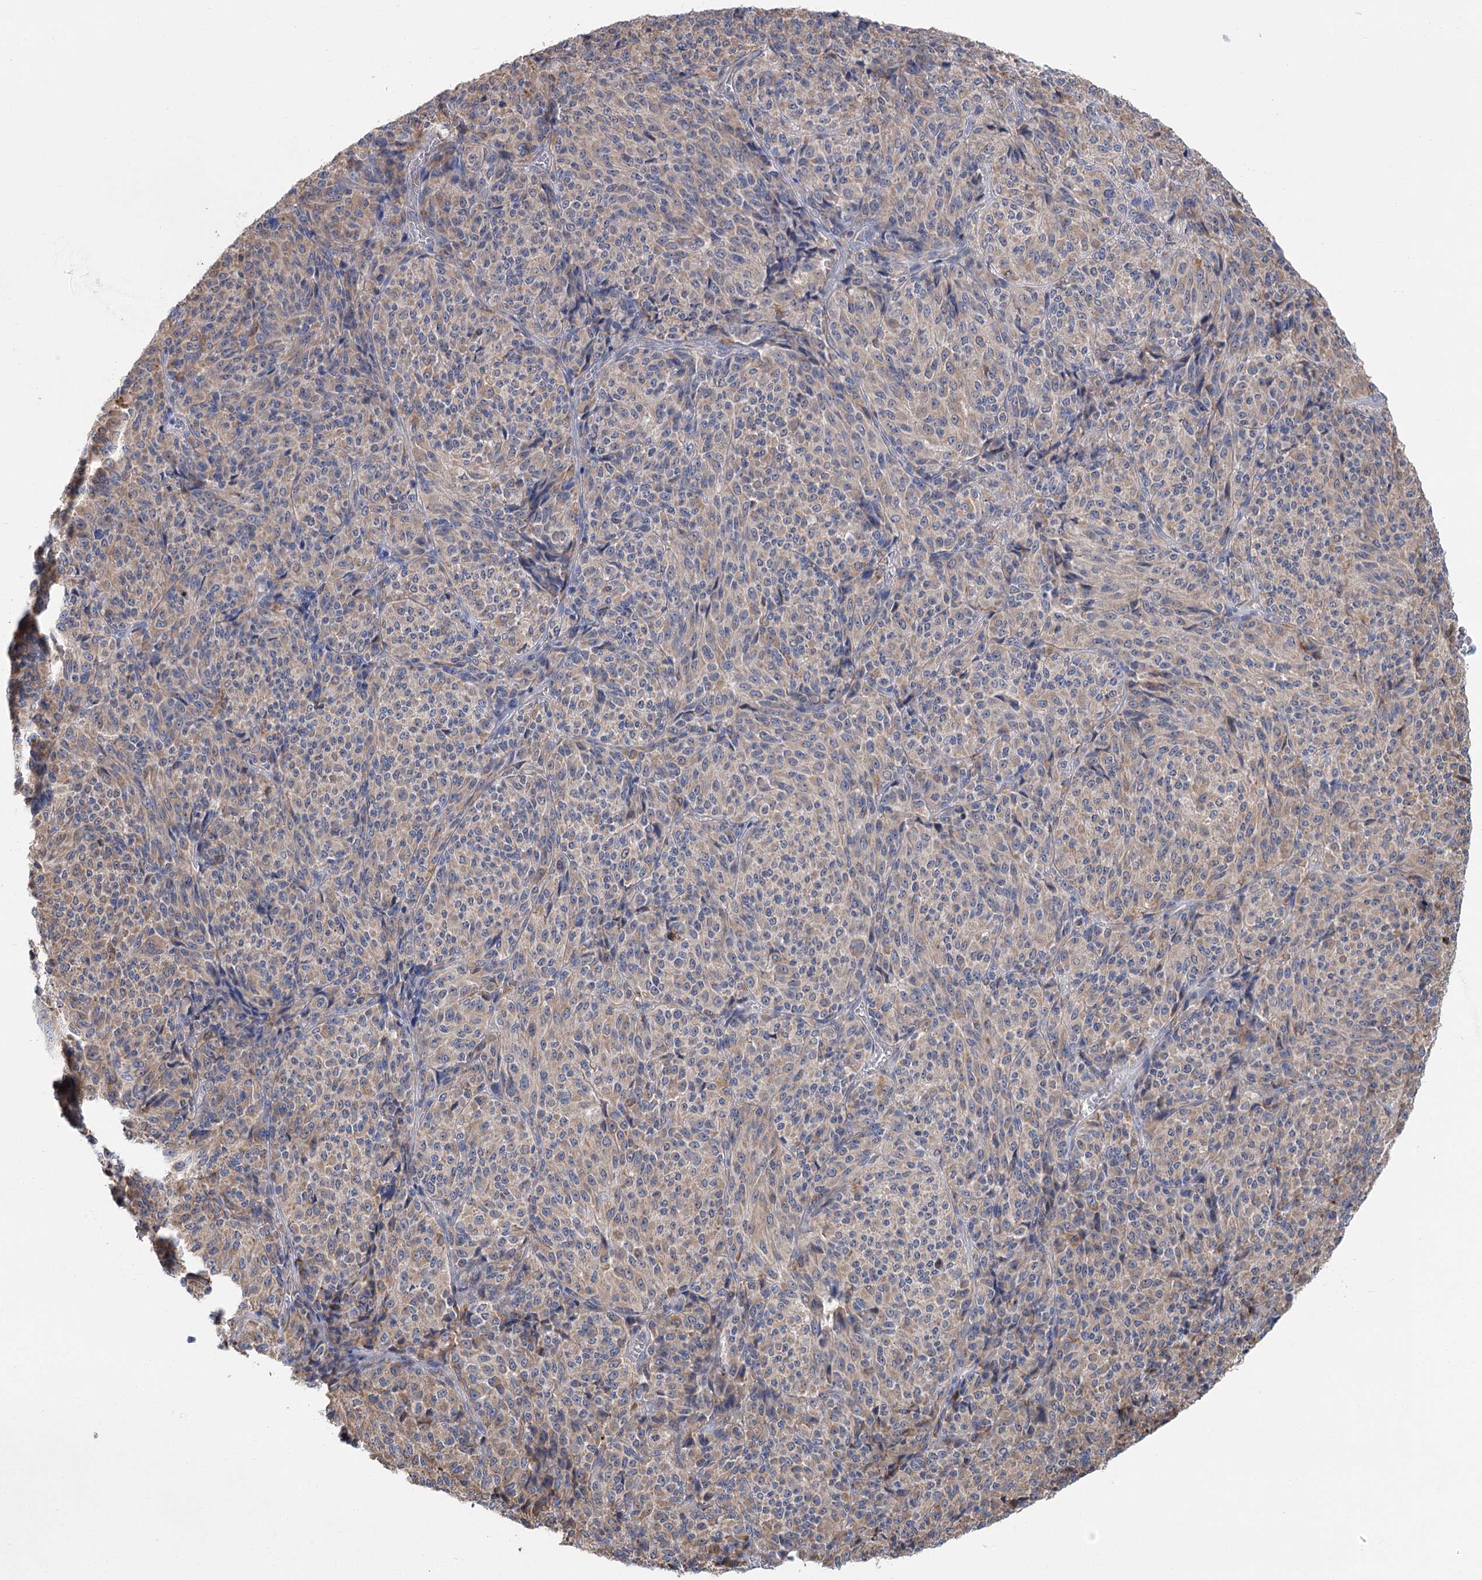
{"staining": {"intensity": "moderate", "quantity": "<25%", "location": "cytoplasmic/membranous"}, "tissue": "melanoma", "cell_type": "Tumor cells", "image_type": "cancer", "snomed": [{"axis": "morphology", "description": "Malignant melanoma, Metastatic site"}, {"axis": "topography", "description": "Brain"}], "caption": "High-power microscopy captured an IHC image of malignant melanoma (metastatic site), revealing moderate cytoplasmic/membranous positivity in approximately <25% of tumor cells.", "gene": "METTL24", "patient": {"sex": "female", "age": 56}}